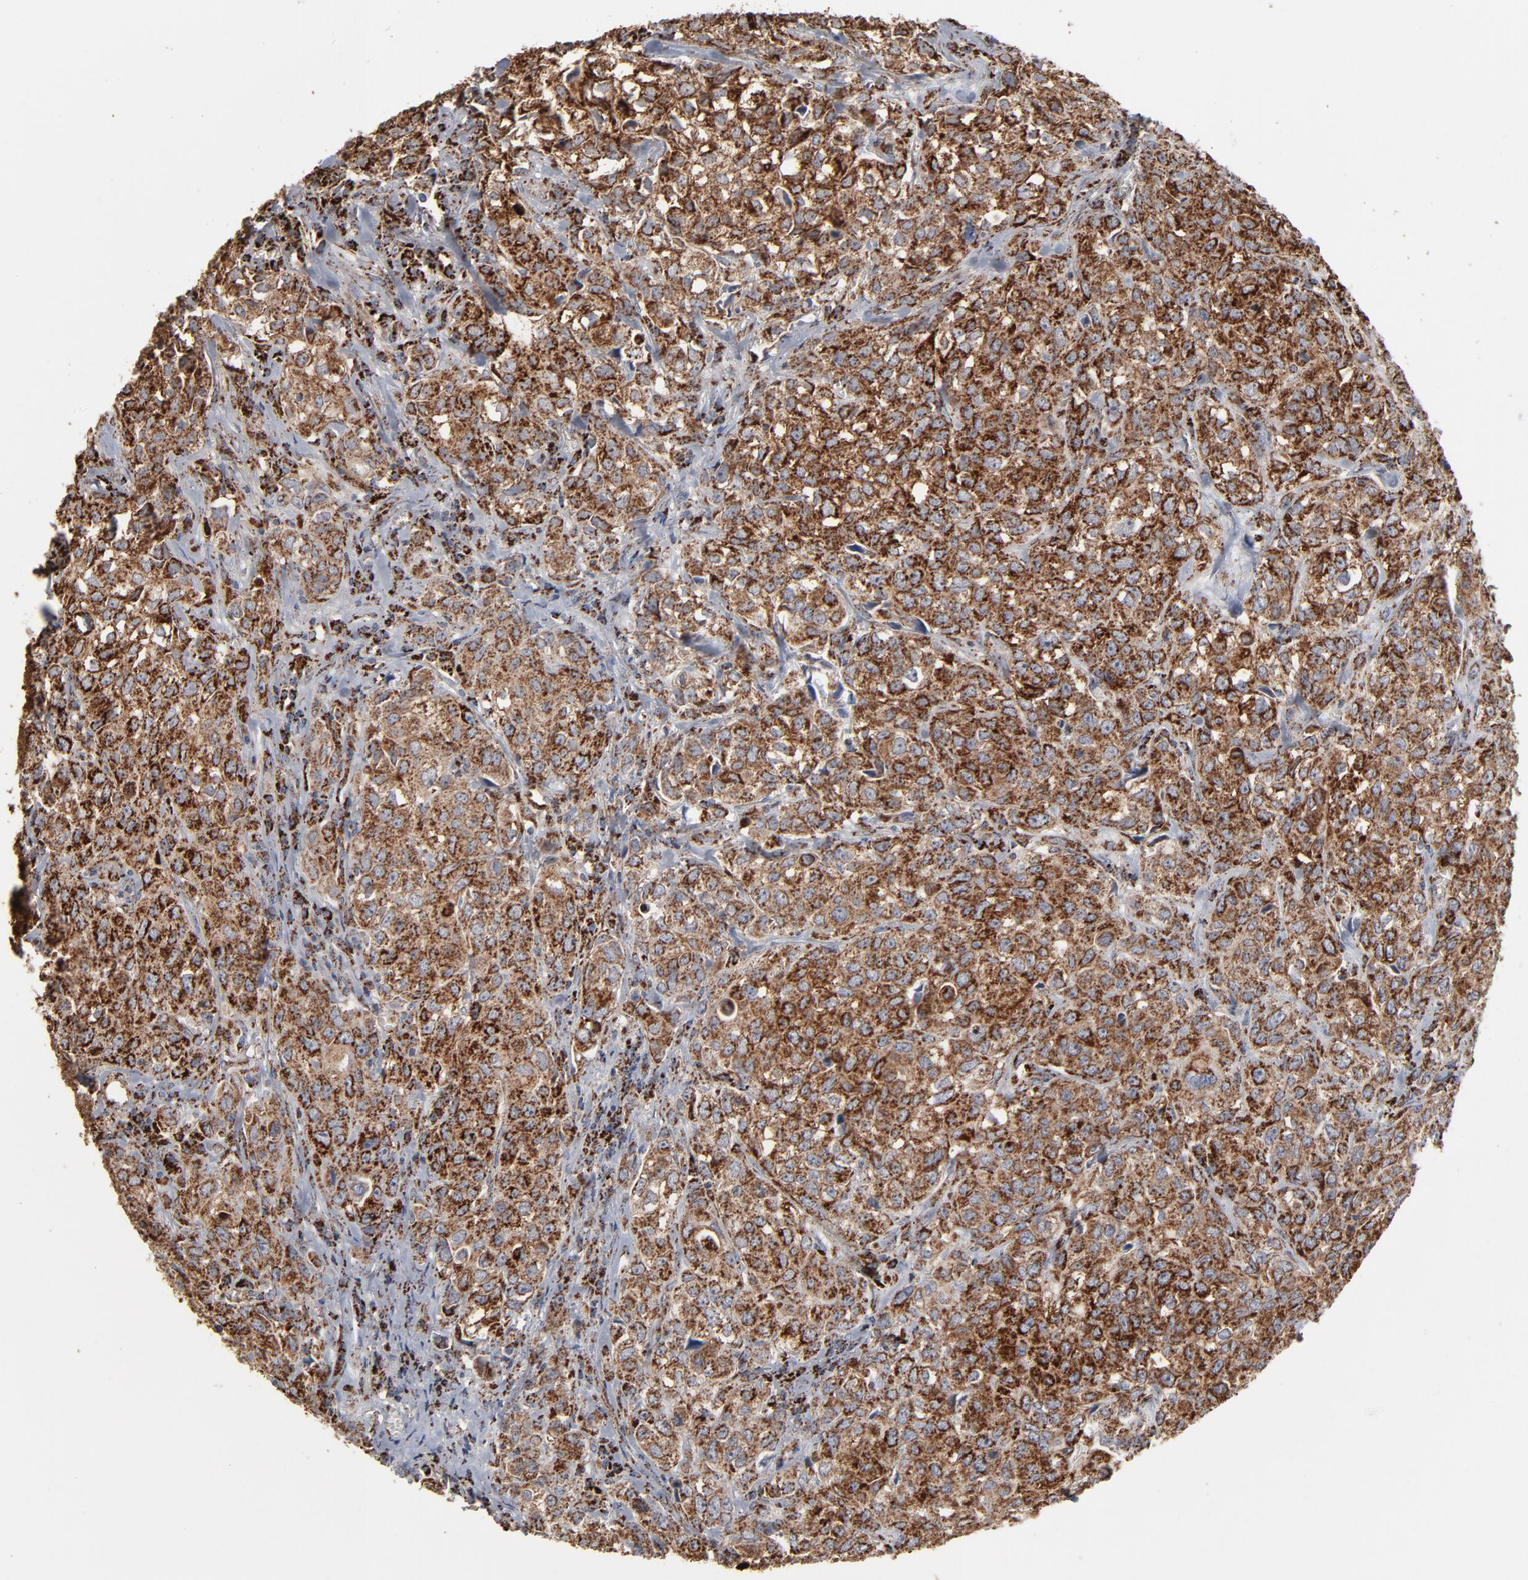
{"staining": {"intensity": "strong", "quantity": ">75%", "location": "cytoplasmic/membranous"}, "tissue": "urothelial cancer", "cell_type": "Tumor cells", "image_type": "cancer", "snomed": [{"axis": "morphology", "description": "Urothelial carcinoma, High grade"}, {"axis": "topography", "description": "Urinary bladder"}], "caption": "Approximately >75% of tumor cells in urothelial cancer display strong cytoplasmic/membranous protein staining as visualized by brown immunohistochemical staining.", "gene": "UQCRC1", "patient": {"sex": "female", "age": 75}}